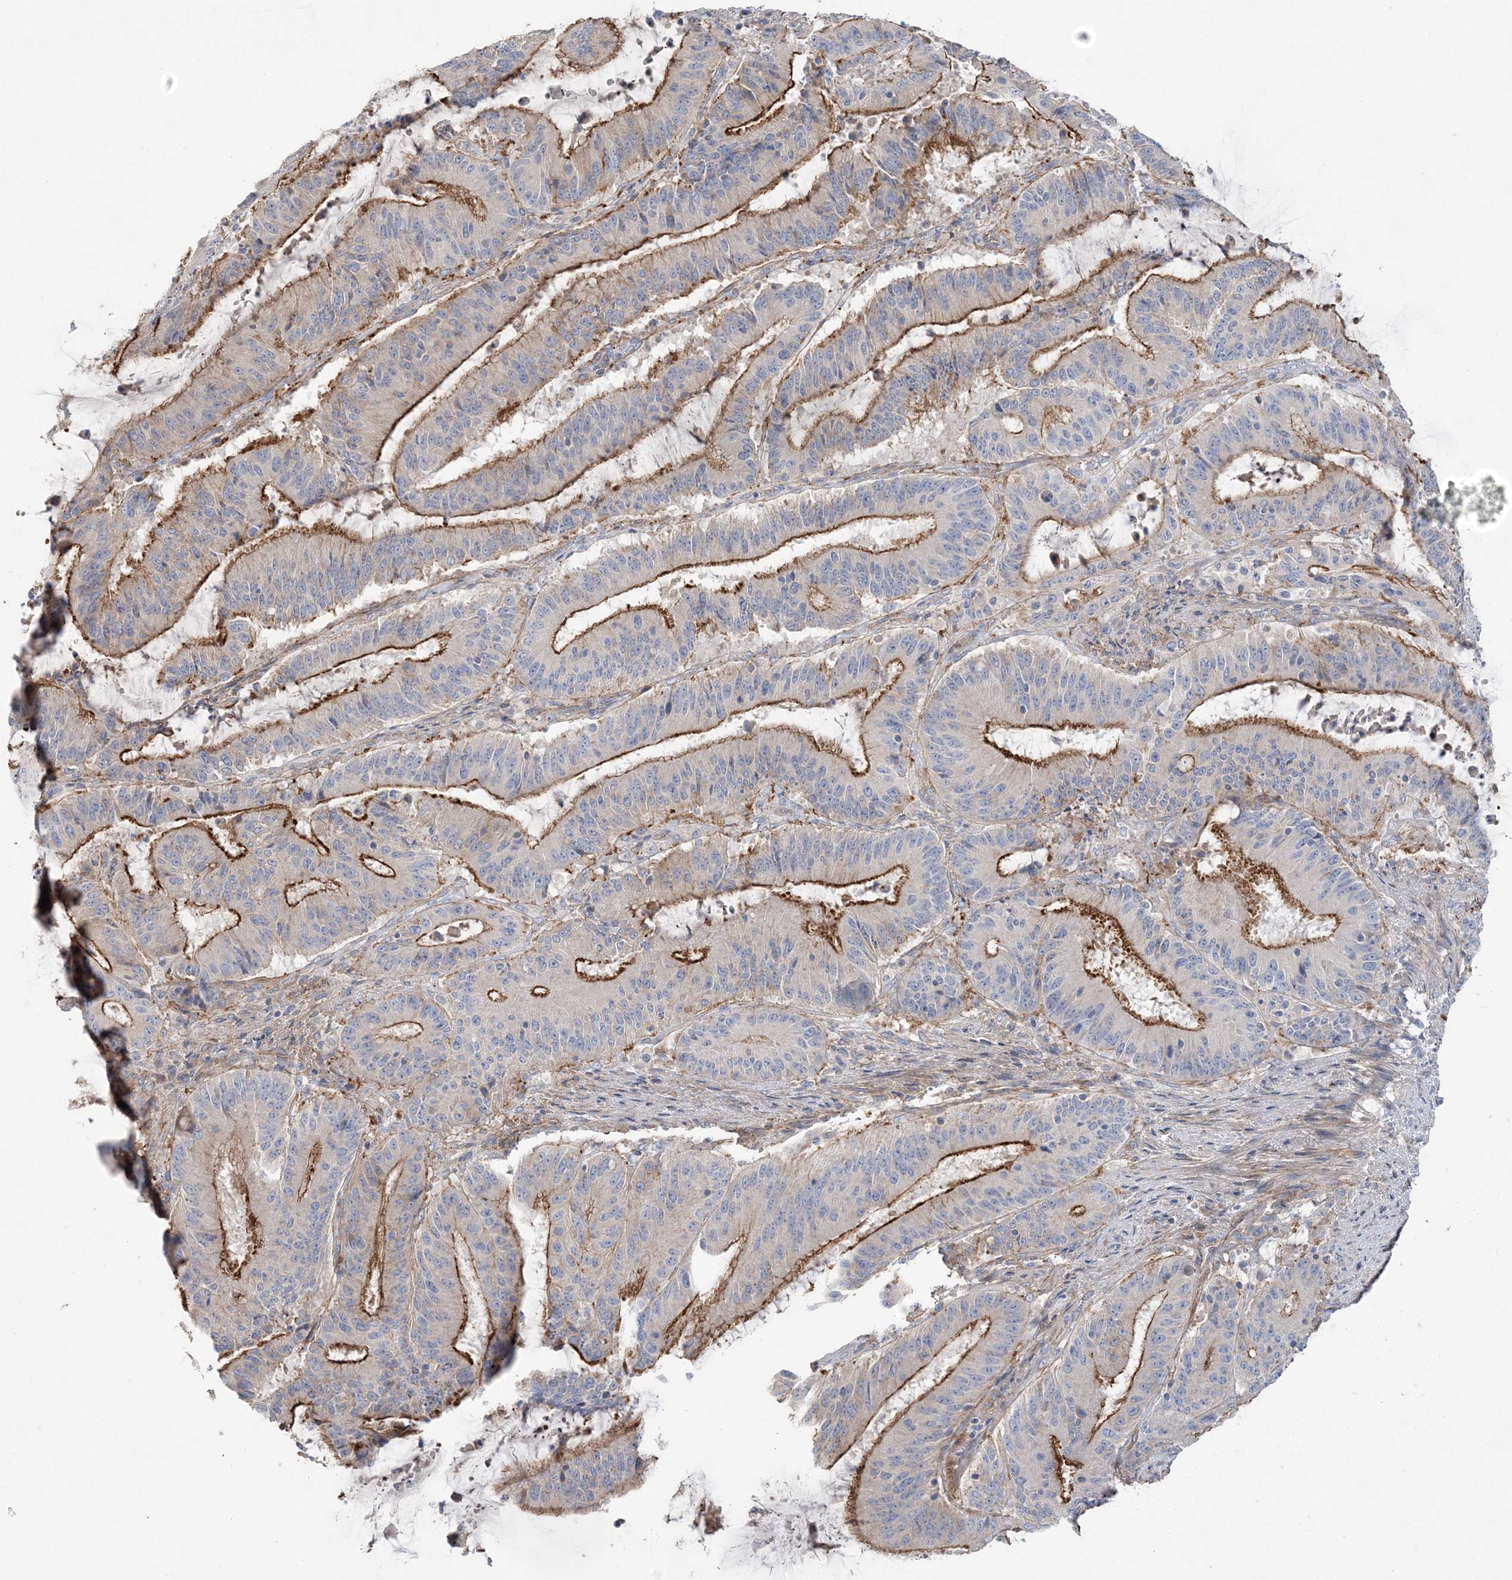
{"staining": {"intensity": "moderate", "quantity": "25%-75%", "location": "cytoplasmic/membranous"}, "tissue": "liver cancer", "cell_type": "Tumor cells", "image_type": "cancer", "snomed": [{"axis": "morphology", "description": "Normal tissue, NOS"}, {"axis": "morphology", "description": "Cholangiocarcinoma"}, {"axis": "topography", "description": "Liver"}, {"axis": "topography", "description": "Peripheral nerve tissue"}], "caption": "The histopathology image shows staining of cholangiocarcinoma (liver), revealing moderate cytoplasmic/membranous protein staining (brown color) within tumor cells.", "gene": "PIGC", "patient": {"sex": "female", "age": 73}}